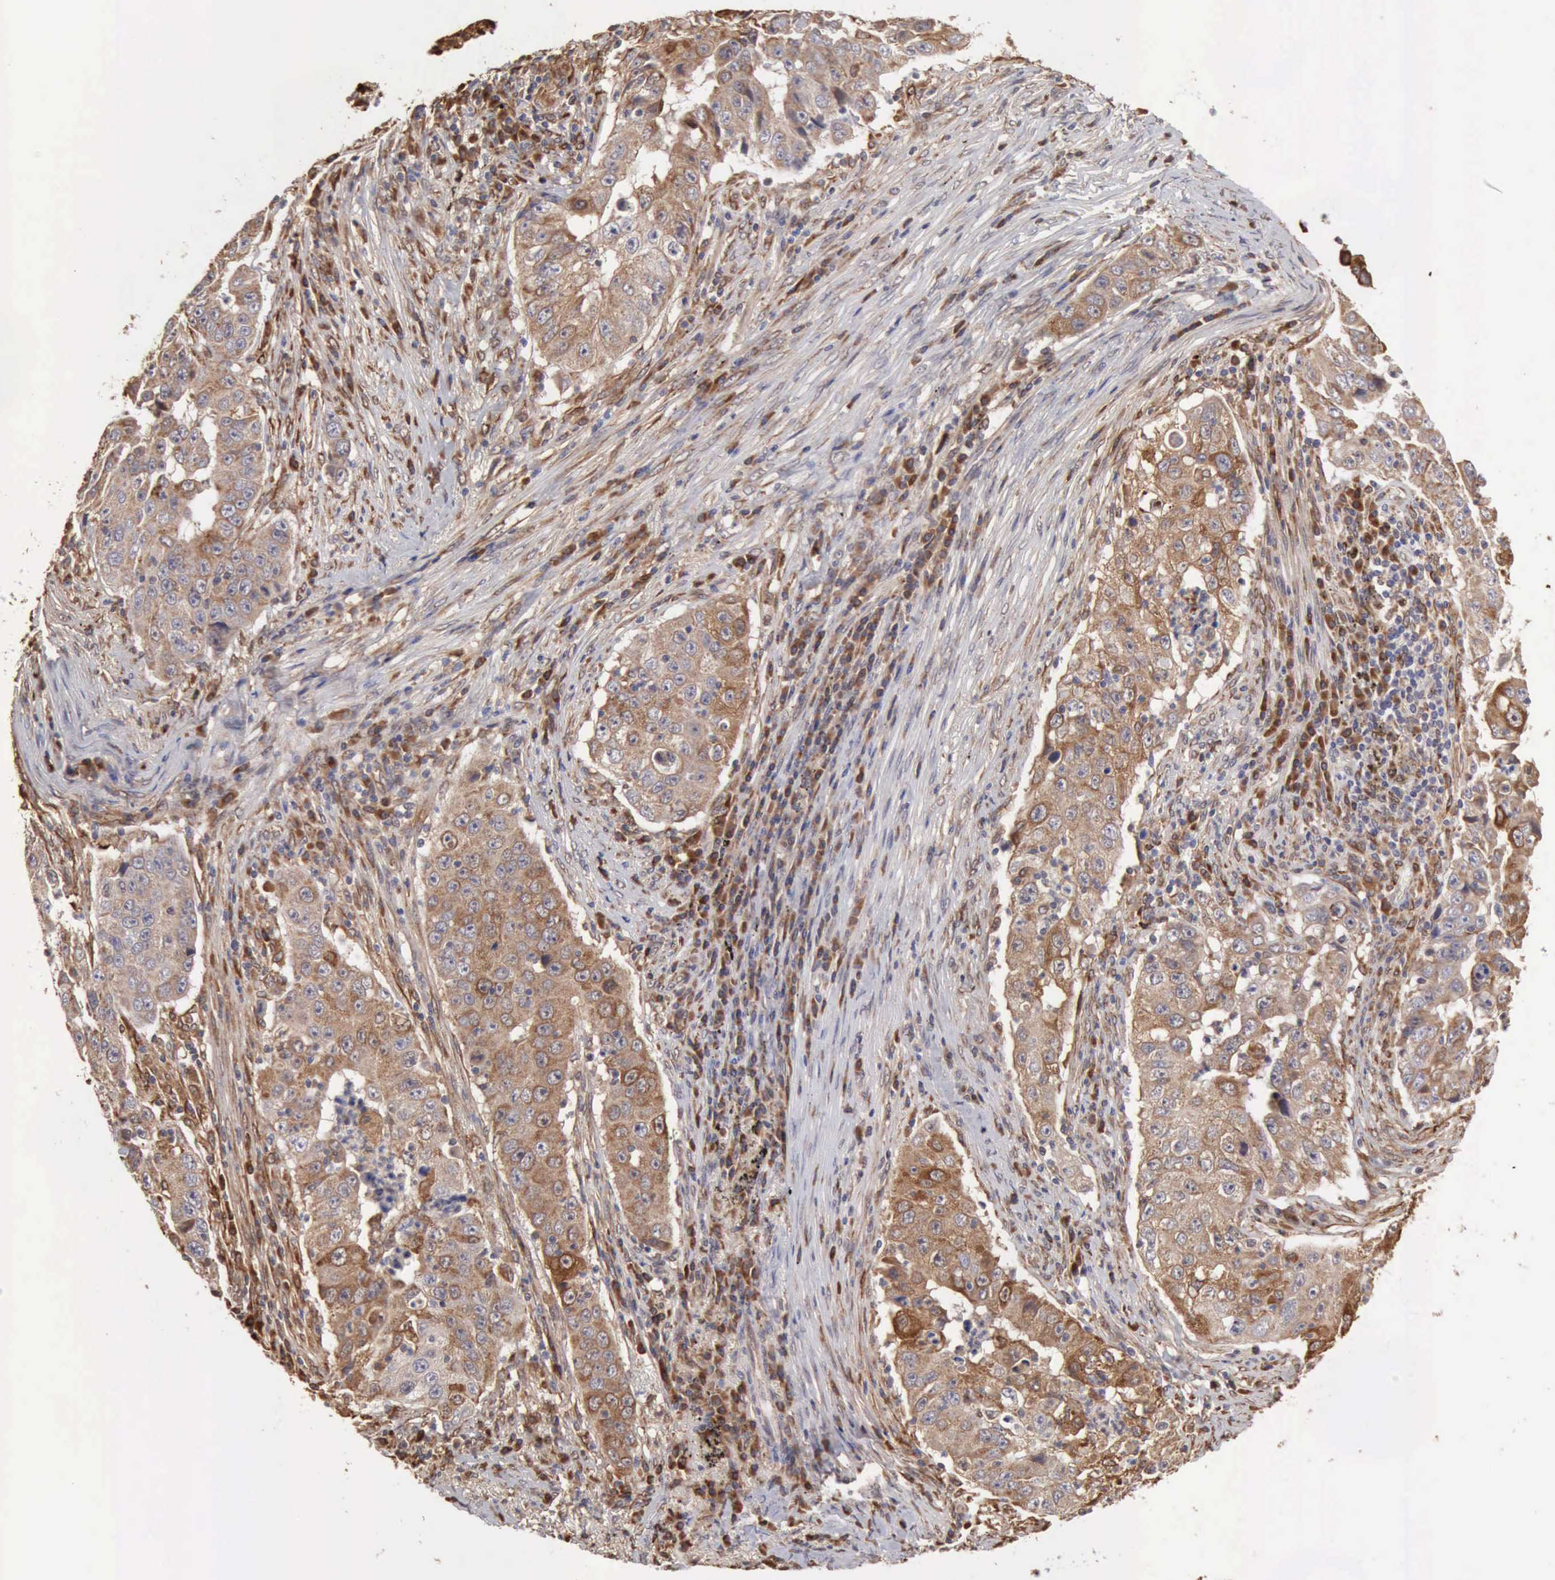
{"staining": {"intensity": "strong", "quantity": ">75%", "location": "cytoplasmic/membranous"}, "tissue": "lung cancer", "cell_type": "Tumor cells", "image_type": "cancer", "snomed": [{"axis": "morphology", "description": "Squamous cell carcinoma, NOS"}, {"axis": "topography", "description": "Lung"}], "caption": "Protein staining of squamous cell carcinoma (lung) tissue displays strong cytoplasmic/membranous expression in approximately >75% of tumor cells.", "gene": "APOL2", "patient": {"sex": "male", "age": 64}}